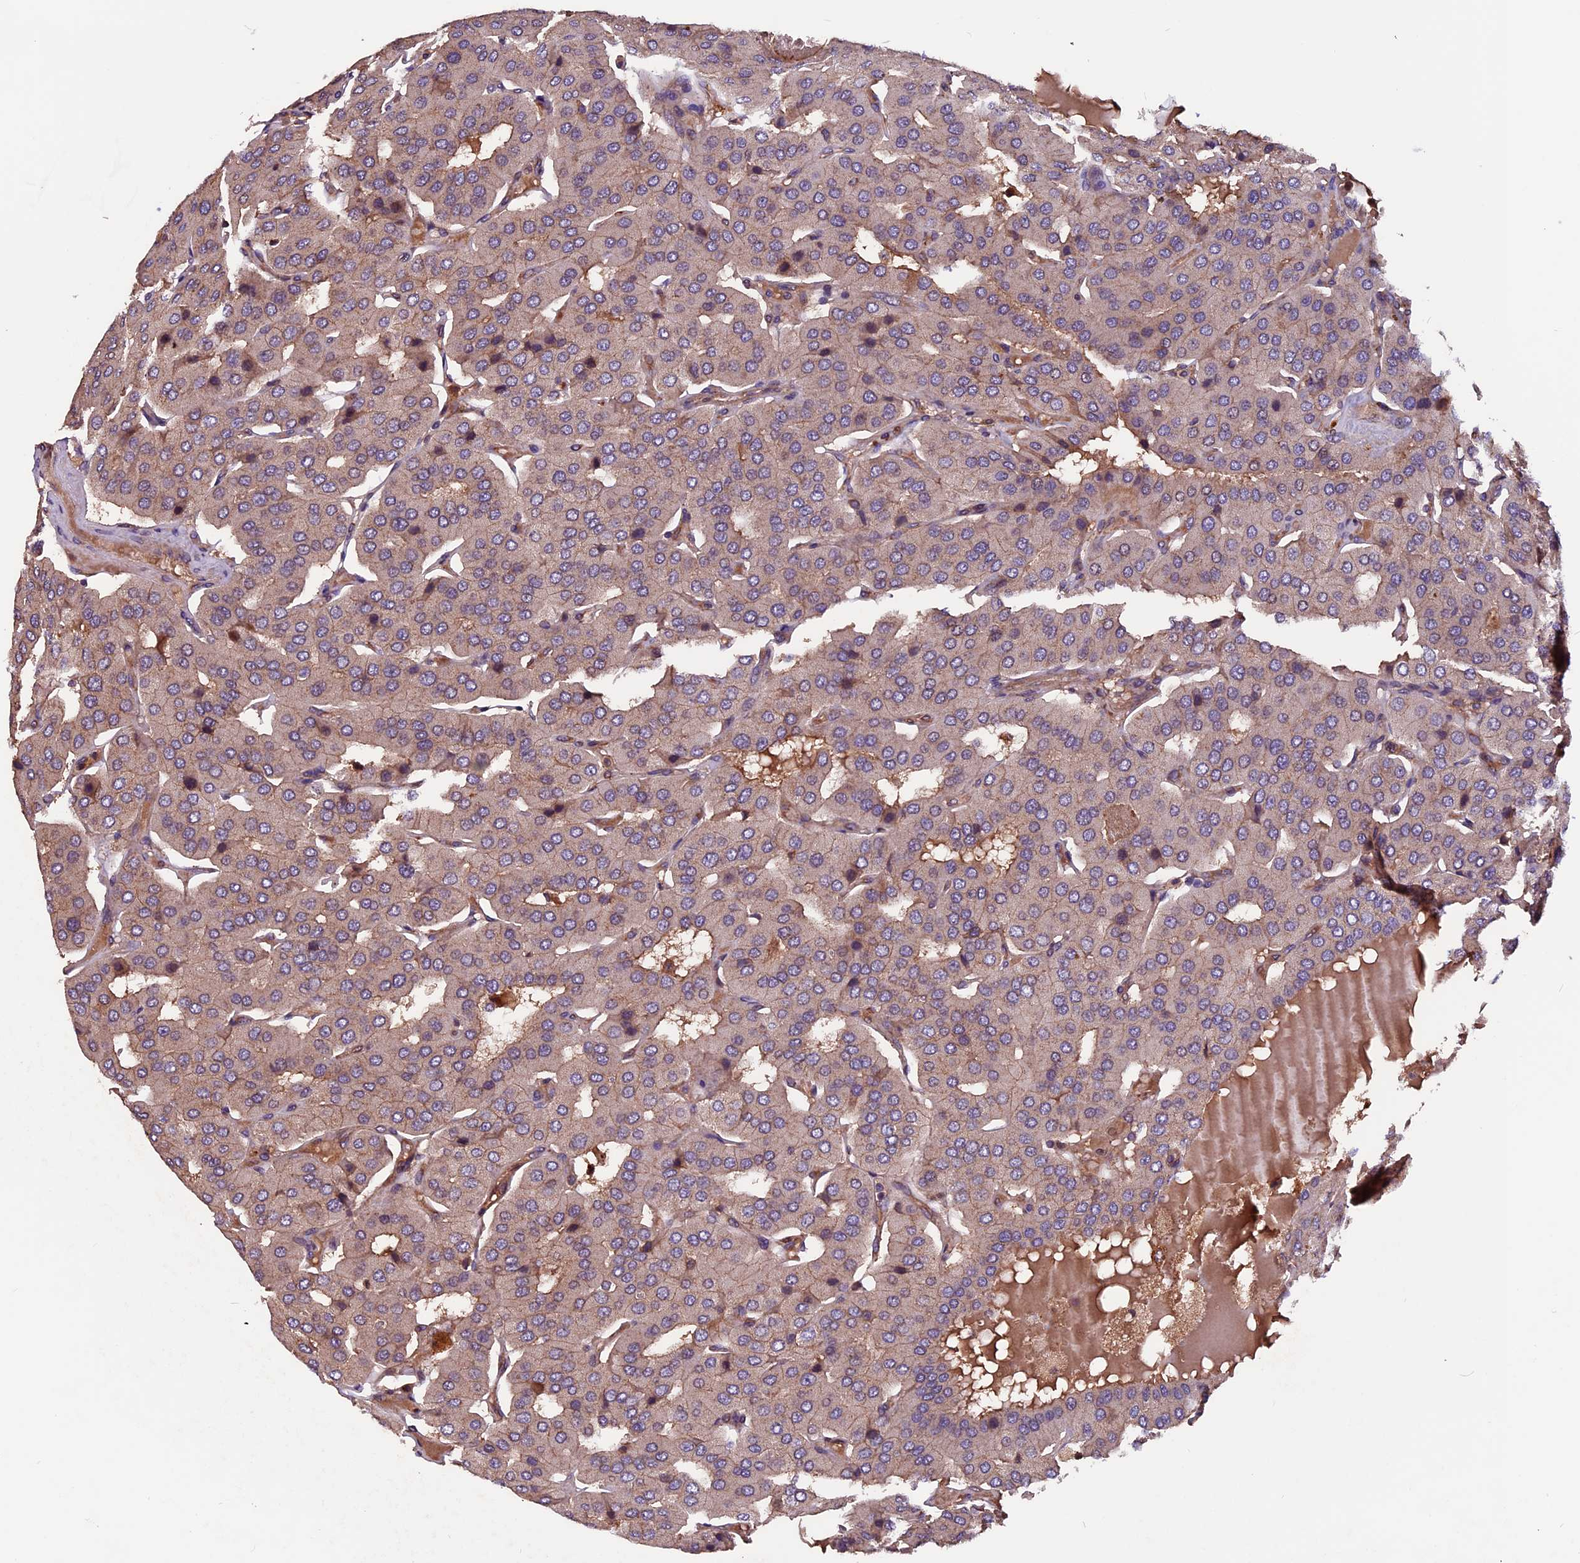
{"staining": {"intensity": "weak", "quantity": "<25%", "location": "cytoplasmic/membranous"}, "tissue": "parathyroid gland", "cell_type": "Glandular cells", "image_type": "normal", "snomed": [{"axis": "morphology", "description": "Normal tissue, NOS"}, {"axis": "morphology", "description": "Adenoma, NOS"}, {"axis": "topography", "description": "Parathyroid gland"}], "caption": "Glandular cells show no significant protein staining in unremarkable parathyroid gland. (DAB immunohistochemistry (IHC) with hematoxylin counter stain).", "gene": "ZNF598", "patient": {"sex": "female", "age": 86}}